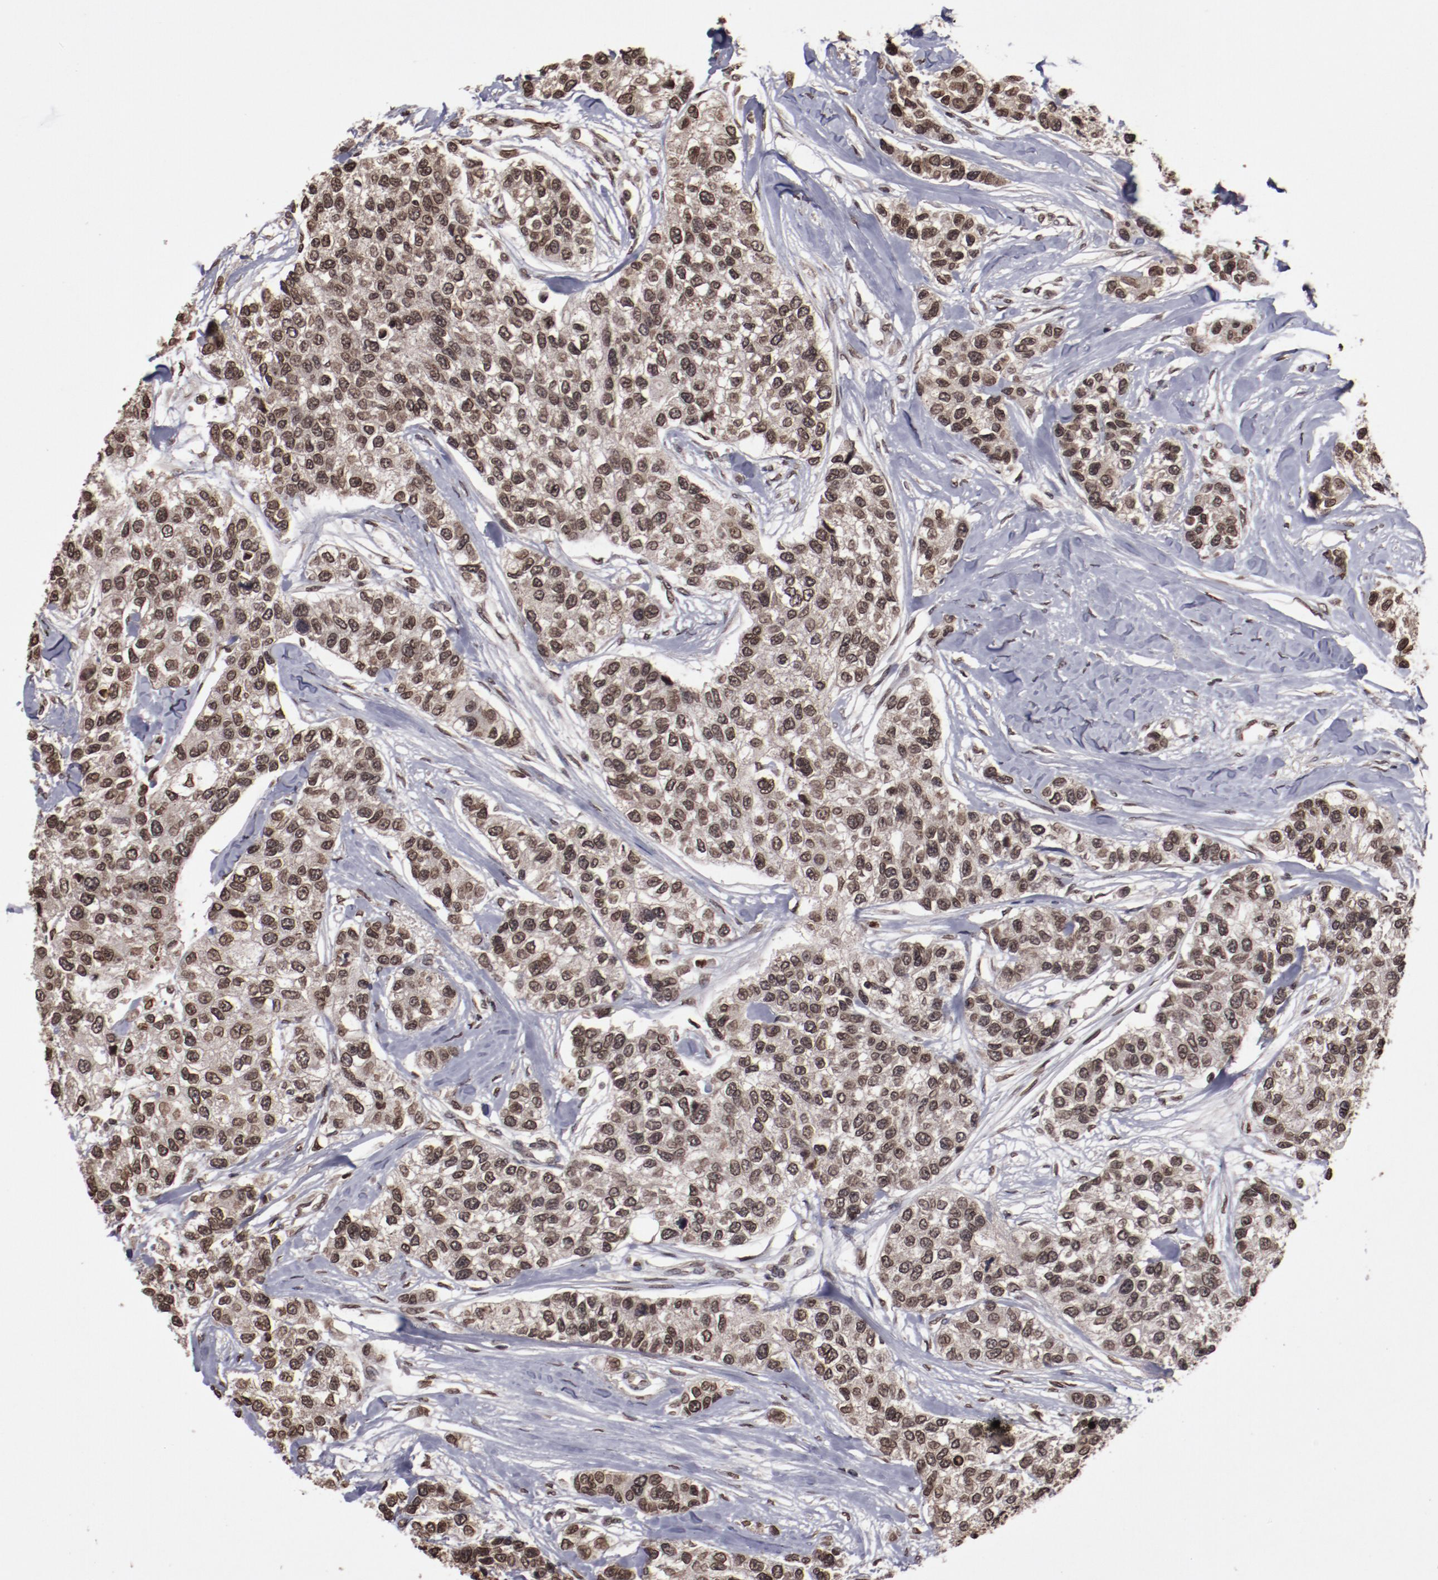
{"staining": {"intensity": "moderate", "quantity": ">75%", "location": "nuclear"}, "tissue": "breast cancer", "cell_type": "Tumor cells", "image_type": "cancer", "snomed": [{"axis": "morphology", "description": "Duct carcinoma"}, {"axis": "topography", "description": "Breast"}], "caption": "High-magnification brightfield microscopy of breast cancer (infiltrating ductal carcinoma) stained with DAB (brown) and counterstained with hematoxylin (blue). tumor cells exhibit moderate nuclear staining is present in about>75% of cells. (brown staining indicates protein expression, while blue staining denotes nuclei).", "gene": "AKT1", "patient": {"sex": "female", "age": 51}}